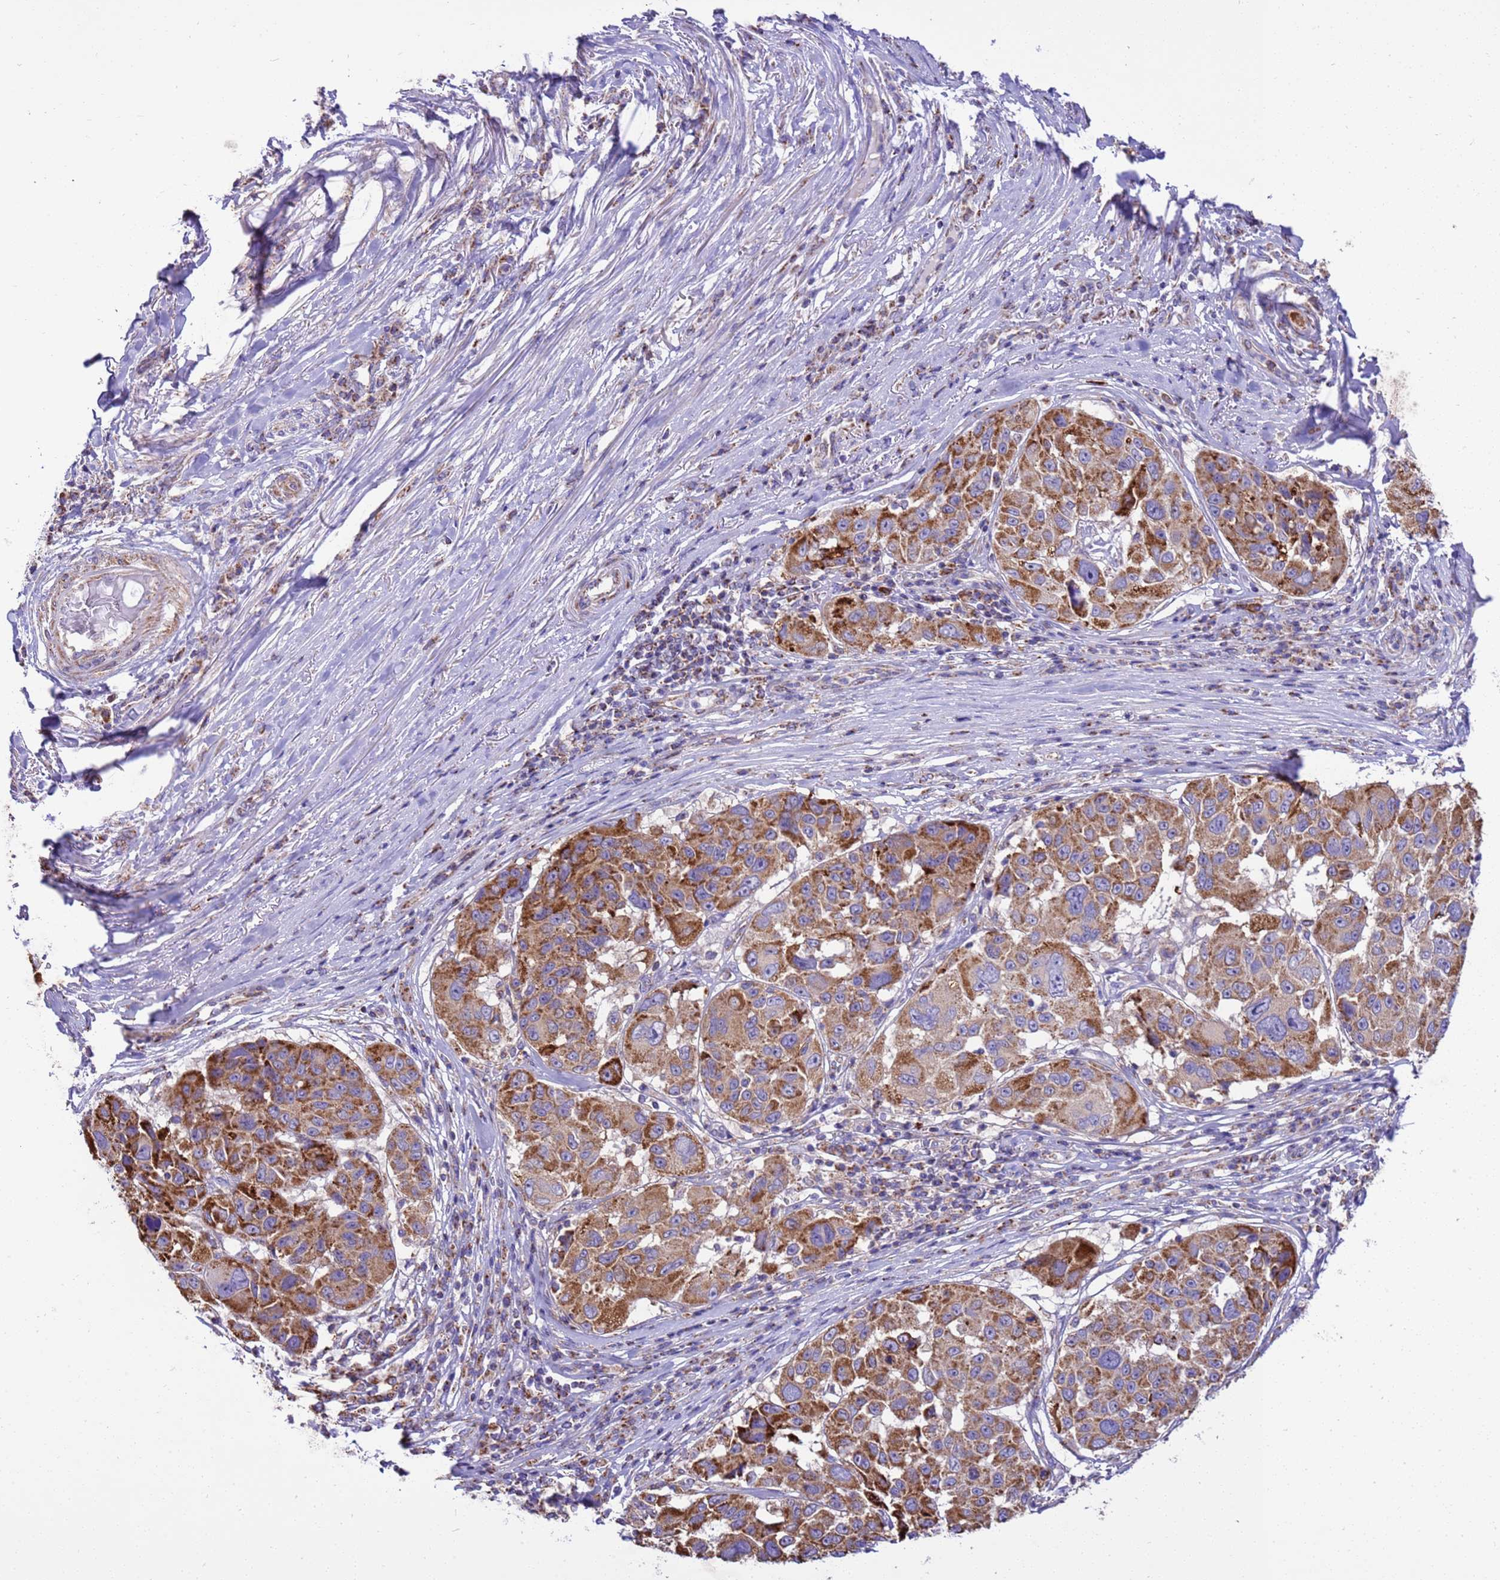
{"staining": {"intensity": "moderate", "quantity": ">75%", "location": "cytoplasmic/membranous"}, "tissue": "melanoma", "cell_type": "Tumor cells", "image_type": "cancer", "snomed": [{"axis": "morphology", "description": "Malignant melanoma, NOS"}, {"axis": "topography", "description": "Skin"}], "caption": "Malignant melanoma was stained to show a protein in brown. There is medium levels of moderate cytoplasmic/membranous staining in about >75% of tumor cells.", "gene": "RNF165", "patient": {"sex": "female", "age": 66}}